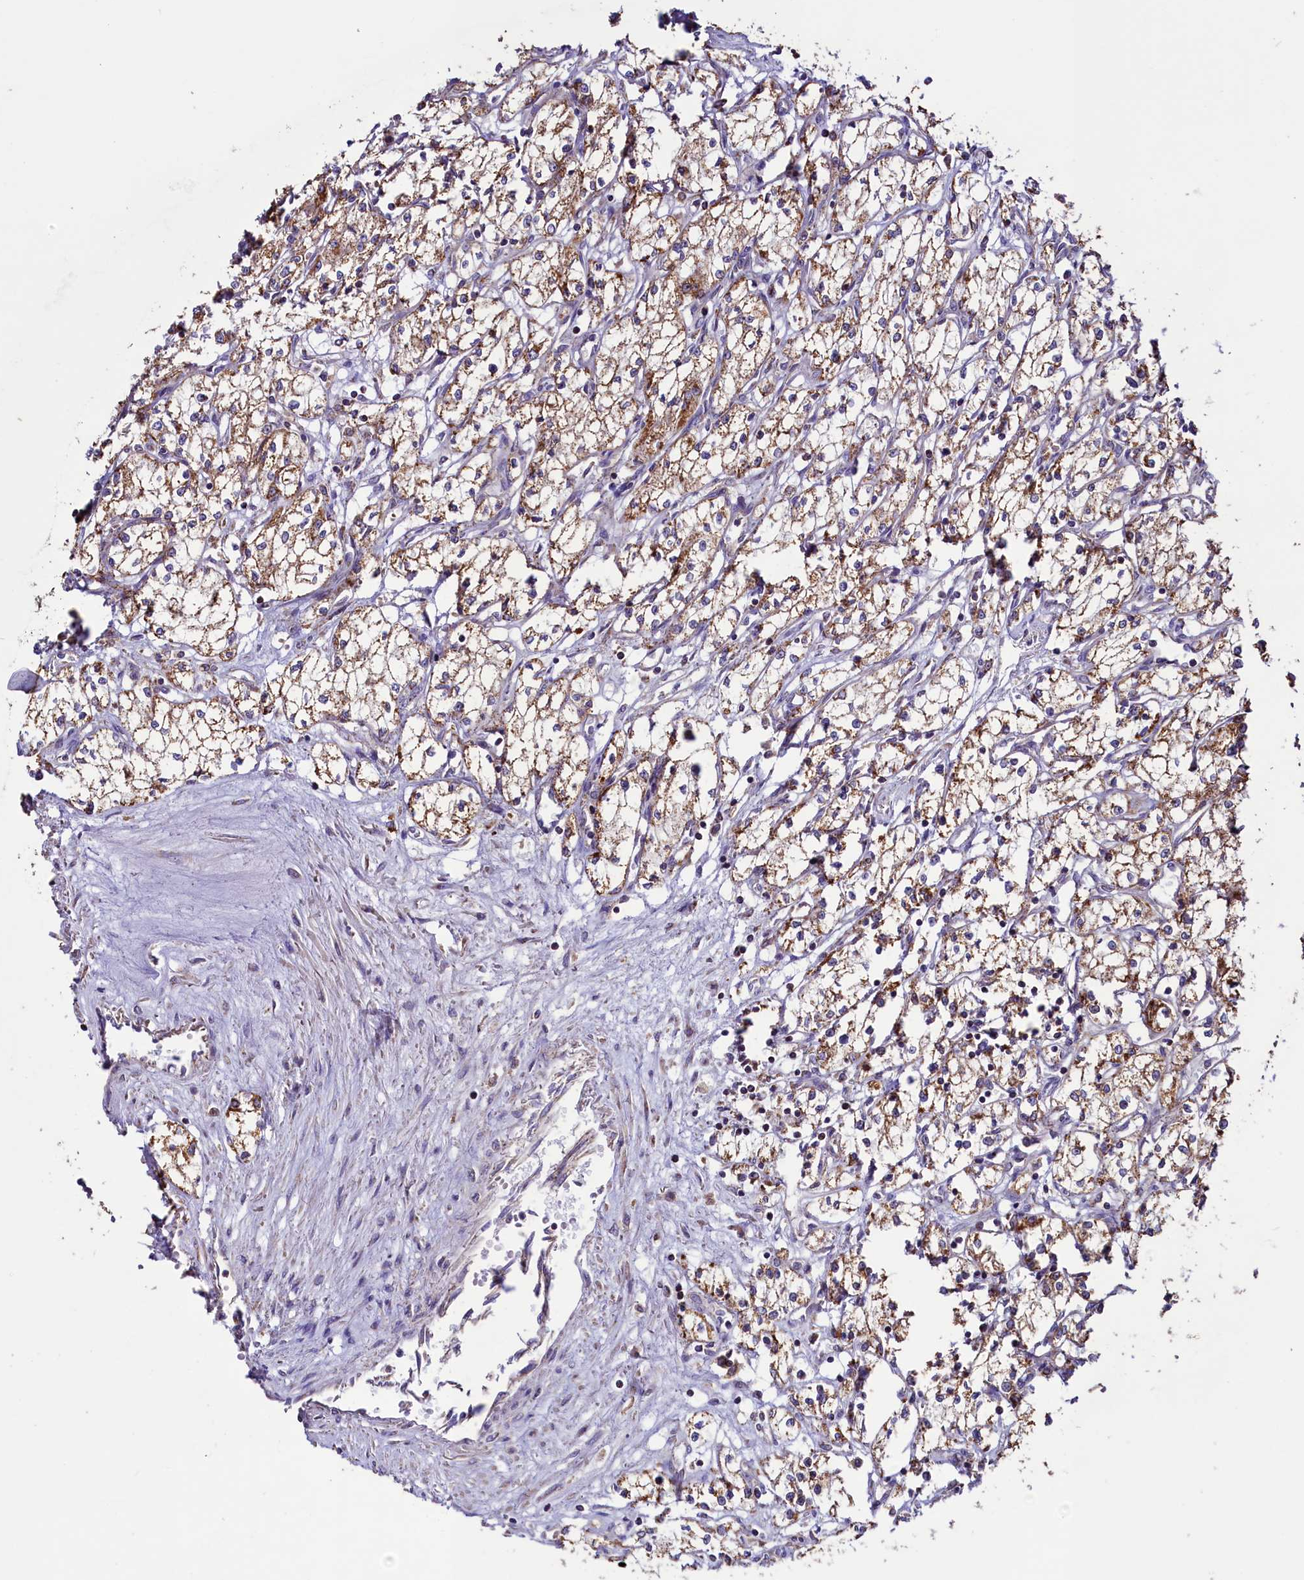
{"staining": {"intensity": "moderate", "quantity": ">75%", "location": "cytoplasmic/membranous"}, "tissue": "renal cancer", "cell_type": "Tumor cells", "image_type": "cancer", "snomed": [{"axis": "morphology", "description": "Adenocarcinoma, NOS"}, {"axis": "topography", "description": "Kidney"}], "caption": "Brown immunohistochemical staining in human renal cancer (adenocarcinoma) exhibits moderate cytoplasmic/membranous positivity in about >75% of tumor cells.", "gene": "STARD5", "patient": {"sex": "male", "age": 59}}